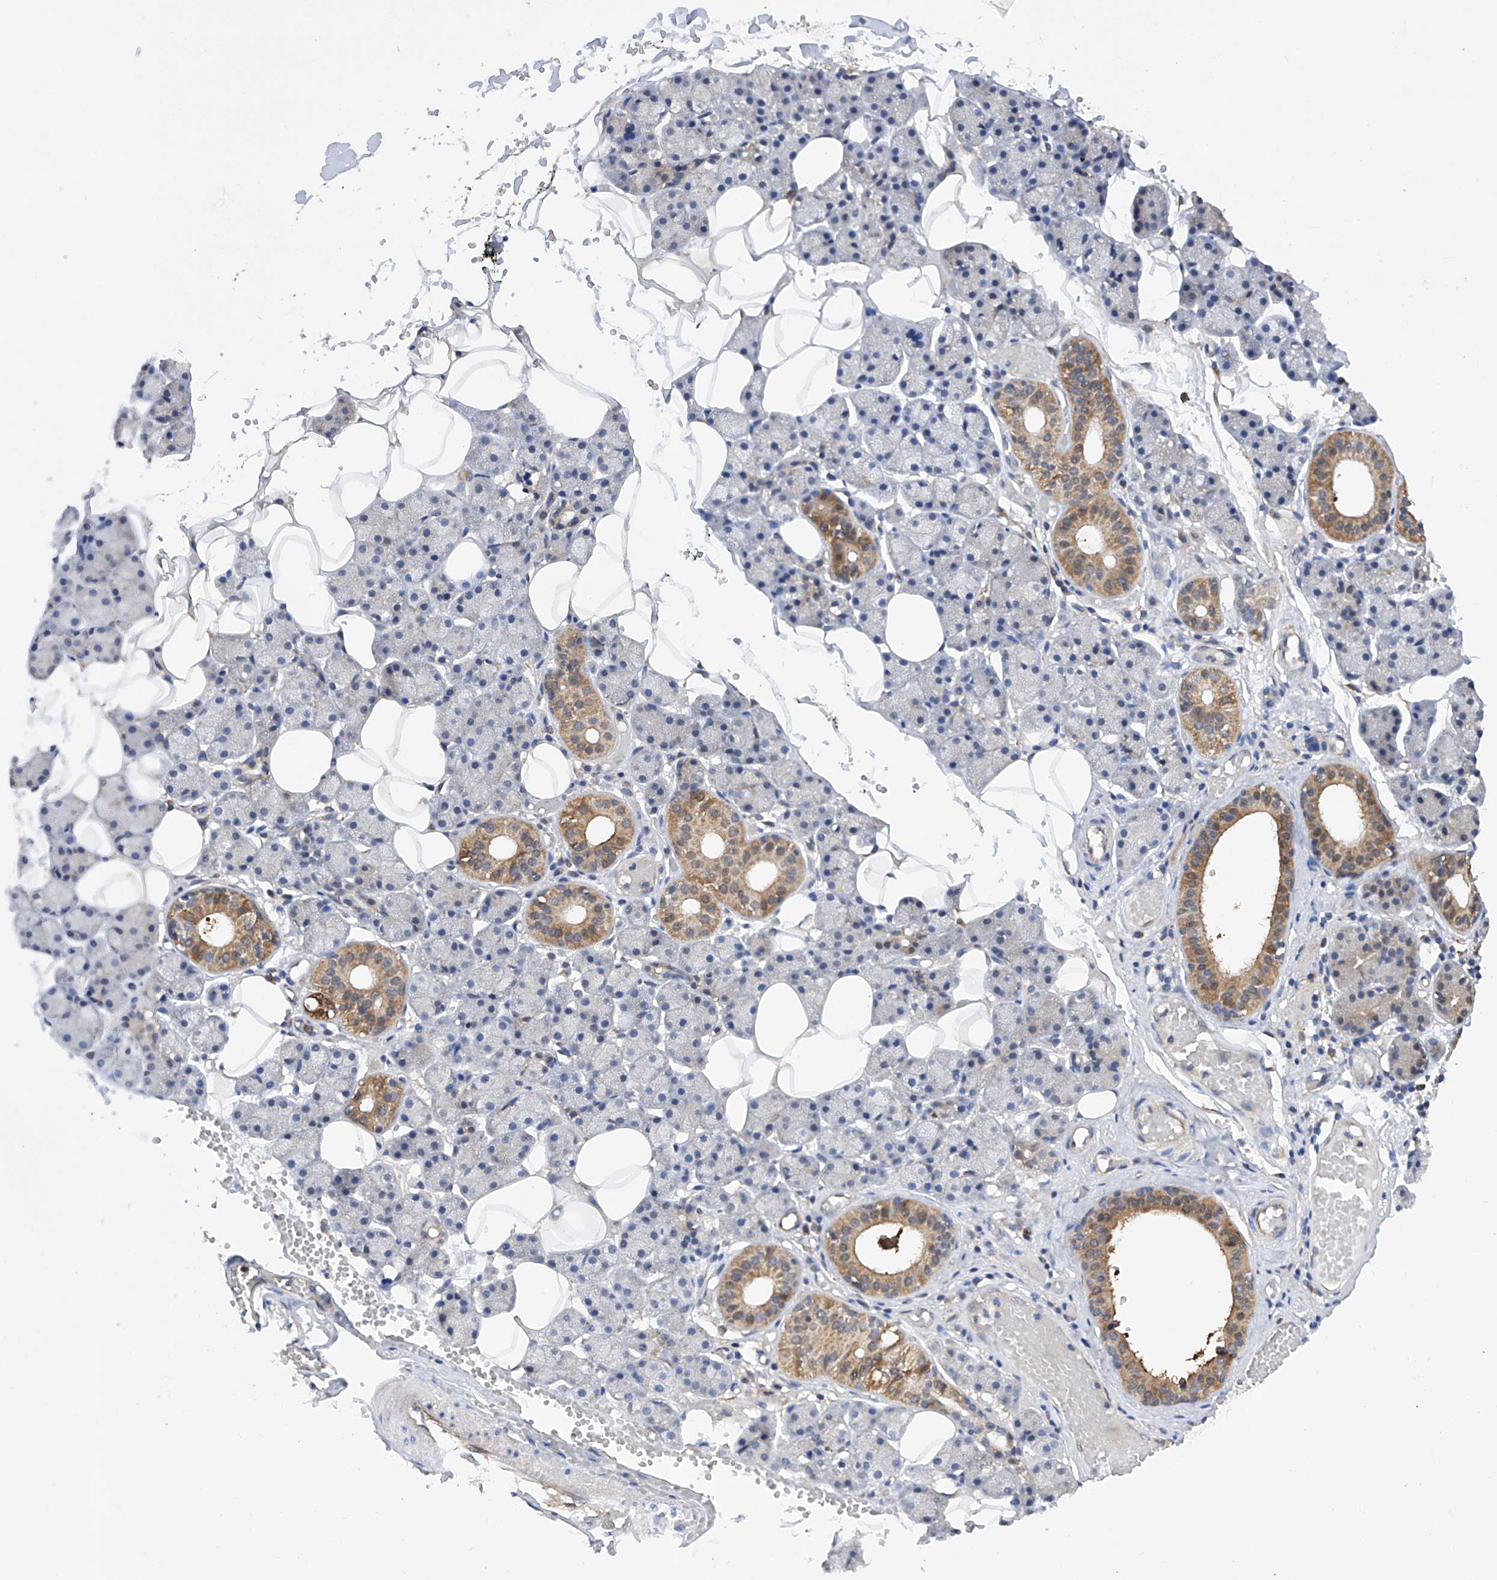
{"staining": {"intensity": "moderate", "quantity": "25%-75%", "location": "cytoplasmic/membranous"}, "tissue": "salivary gland", "cell_type": "Glandular cells", "image_type": "normal", "snomed": [{"axis": "morphology", "description": "Normal tissue, NOS"}, {"axis": "topography", "description": "Salivary gland"}], "caption": "Approximately 25%-75% of glandular cells in unremarkable human salivary gland show moderate cytoplasmic/membranous protein expression as visualized by brown immunohistochemical staining.", "gene": "SPATA20", "patient": {"sex": "female", "age": 33}}